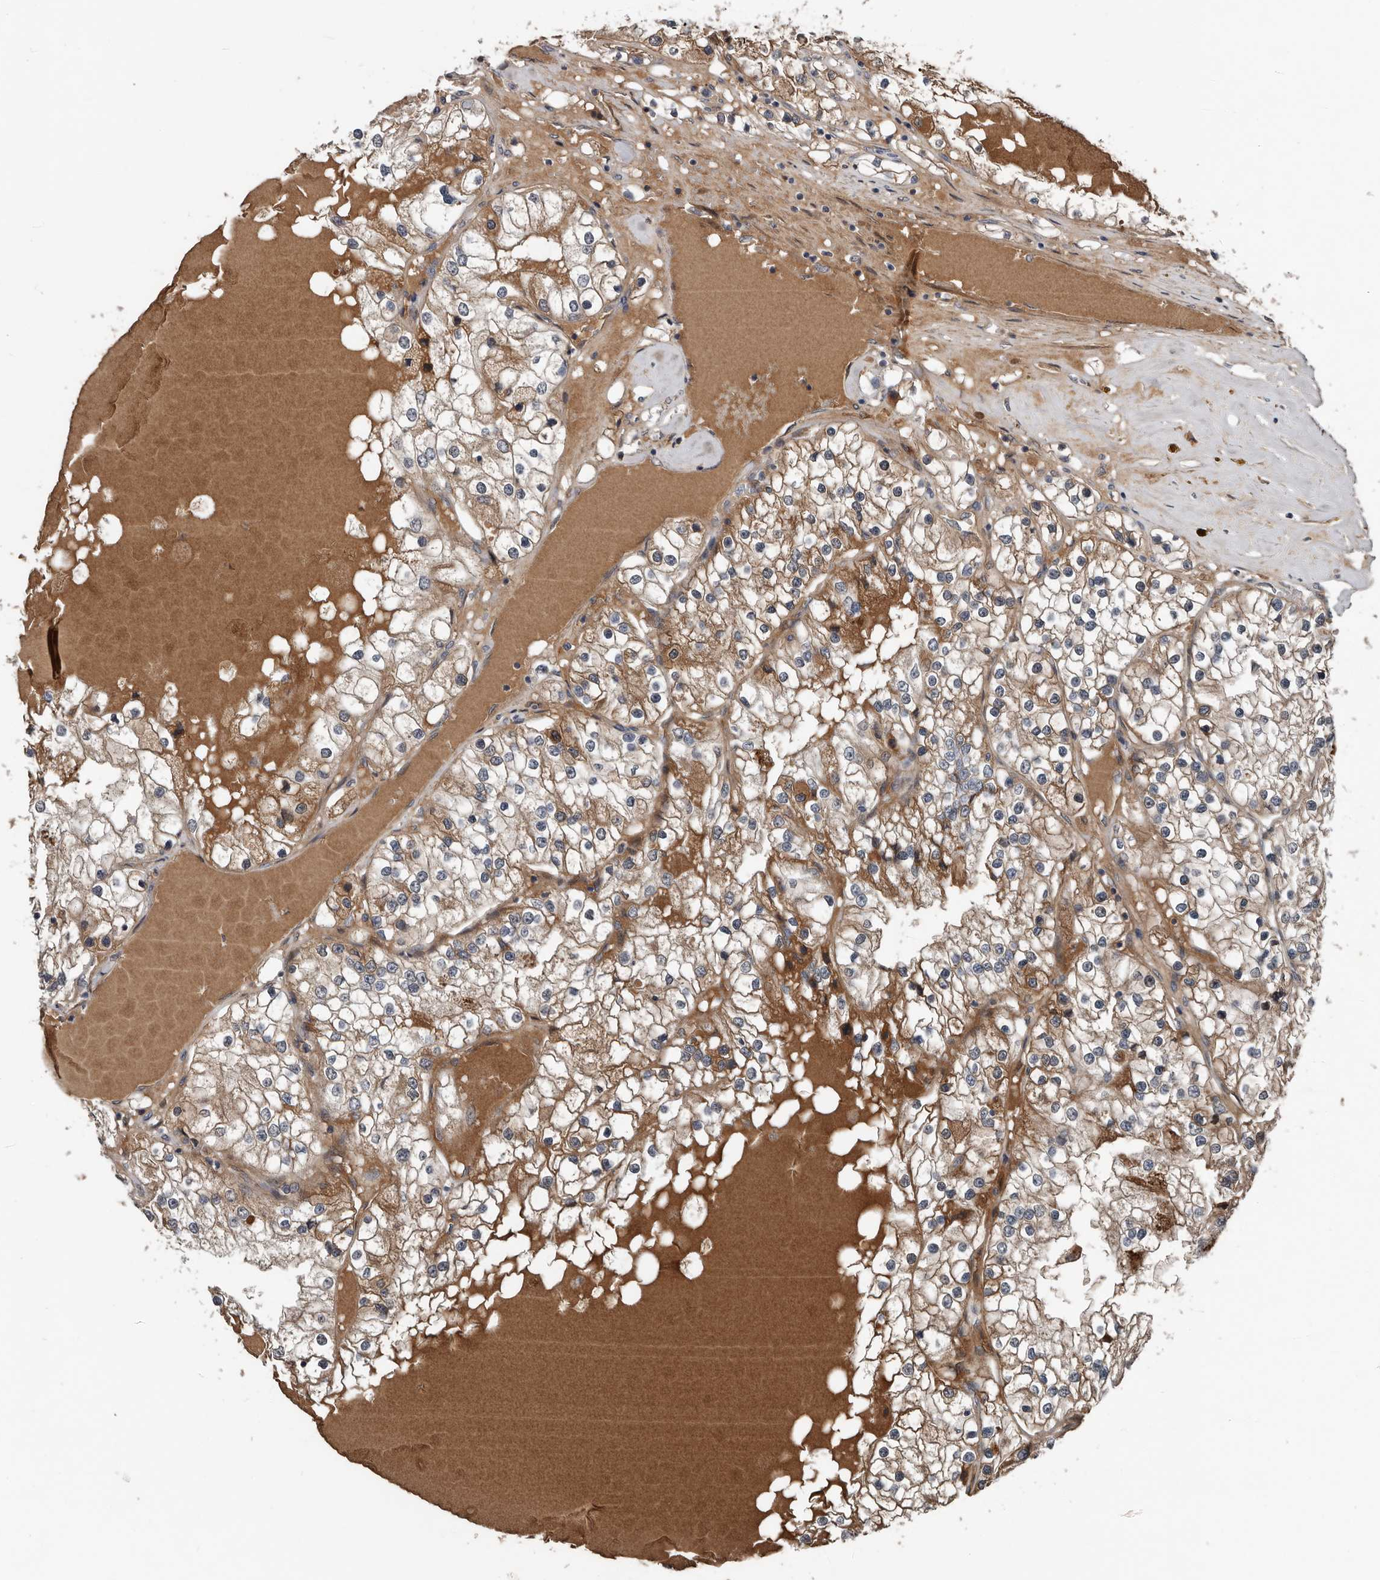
{"staining": {"intensity": "moderate", "quantity": ">75%", "location": "cytoplasmic/membranous"}, "tissue": "renal cancer", "cell_type": "Tumor cells", "image_type": "cancer", "snomed": [{"axis": "morphology", "description": "Adenocarcinoma, NOS"}, {"axis": "topography", "description": "Kidney"}], "caption": "IHC photomicrograph of renal adenocarcinoma stained for a protein (brown), which shows medium levels of moderate cytoplasmic/membranous staining in approximately >75% of tumor cells.", "gene": "DNAJB4", "patient": {"sex": "male", "age": 68}}